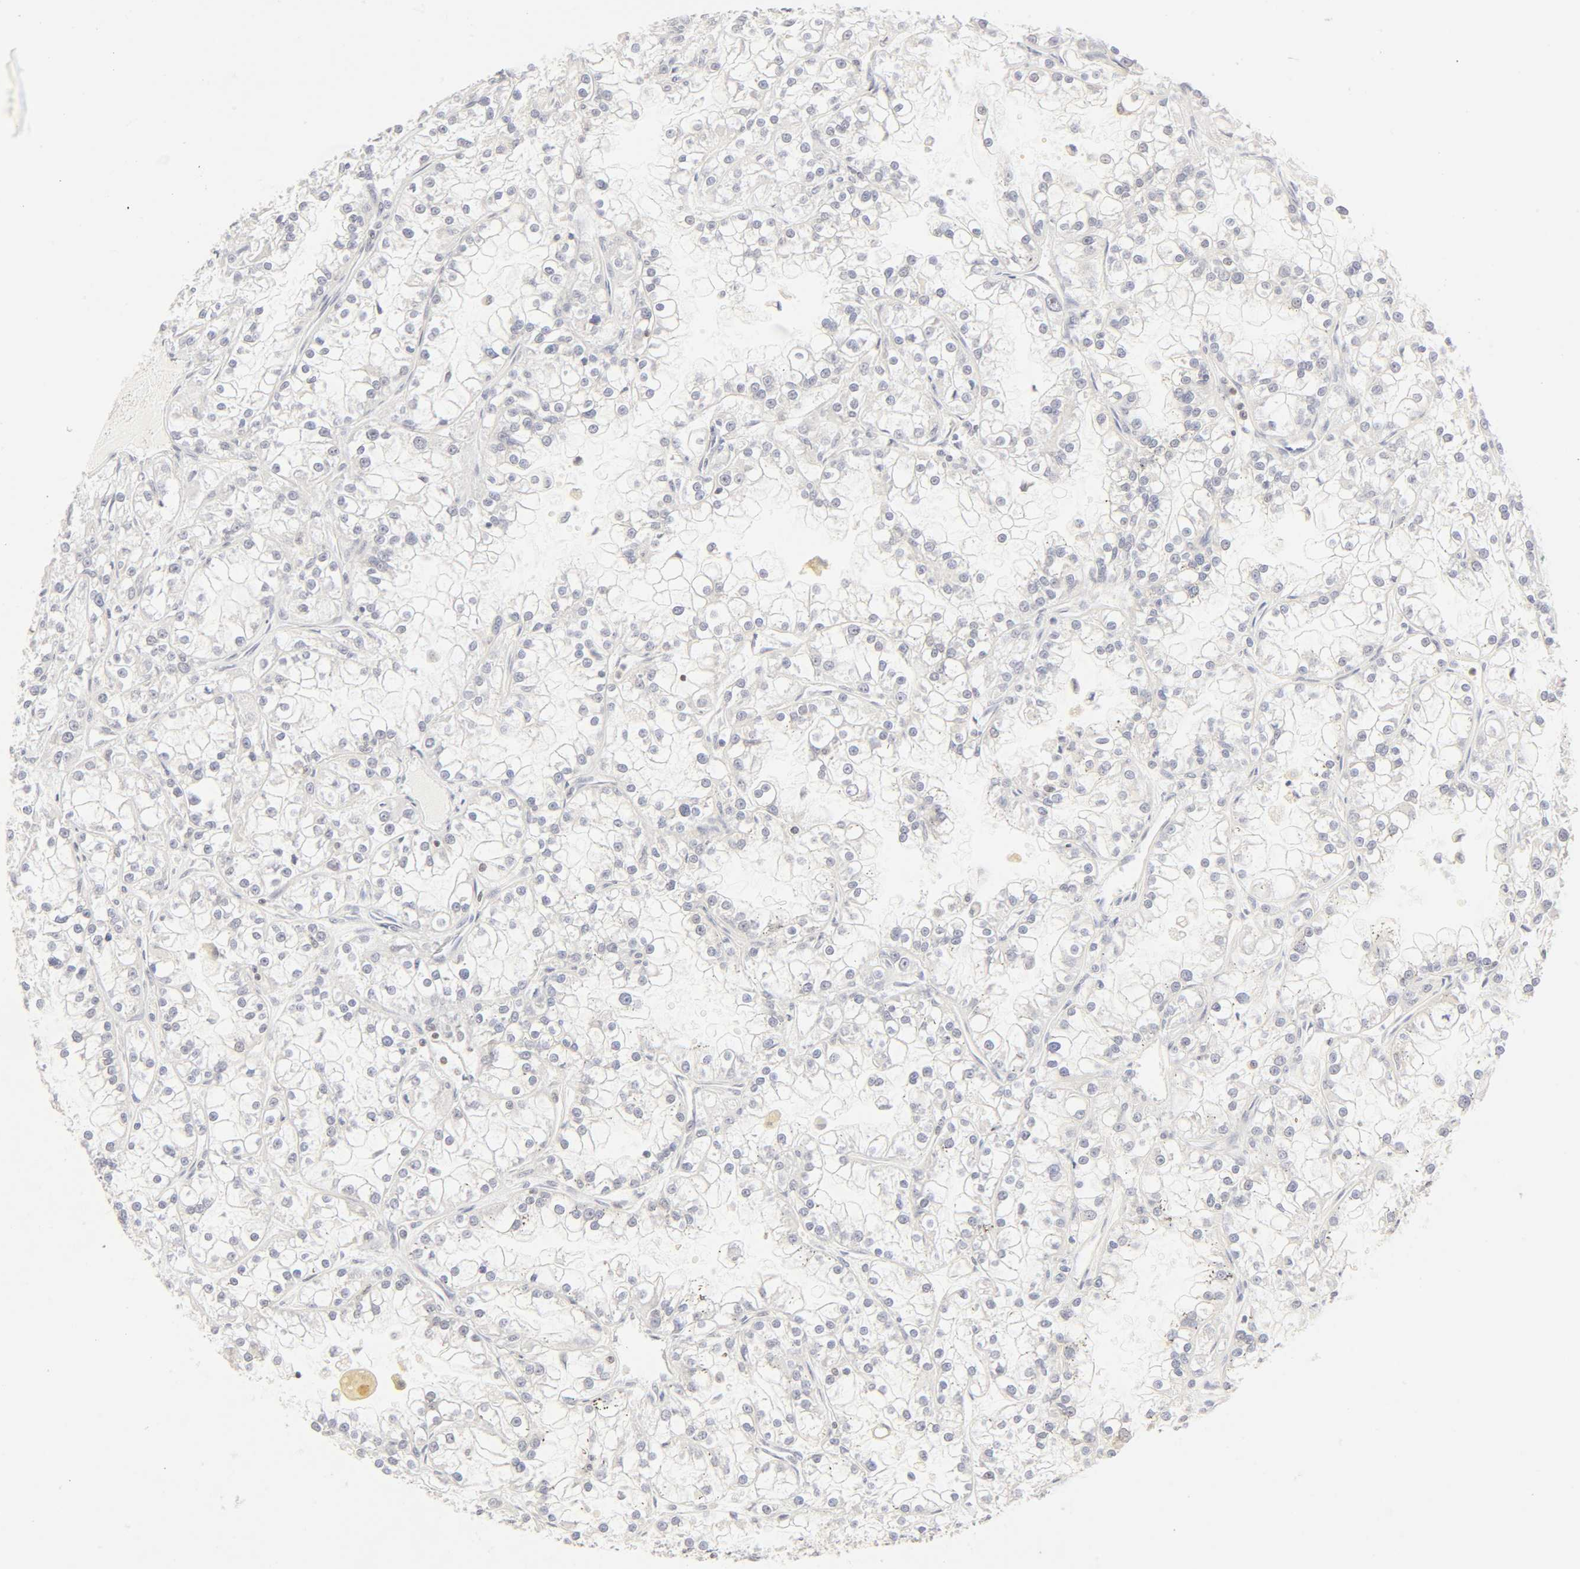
{"staining": {"intensity": "negative", "quantity": "none", "location": "none"}, "tissue": "renal cancer", "cell_type": "Tumor cells", "image_type": "cancer", "snomed": [{"axis": "morphology", "description": "Adenocarcinoma, NOS"}, {"axis": "topography", "description": "Kidney"}], "caption": "The image reveals no staining of tumor cells in renal adenocarcinoma.", "gene": "KIF2A", "patient": {"sex": "female", "age": 52}}